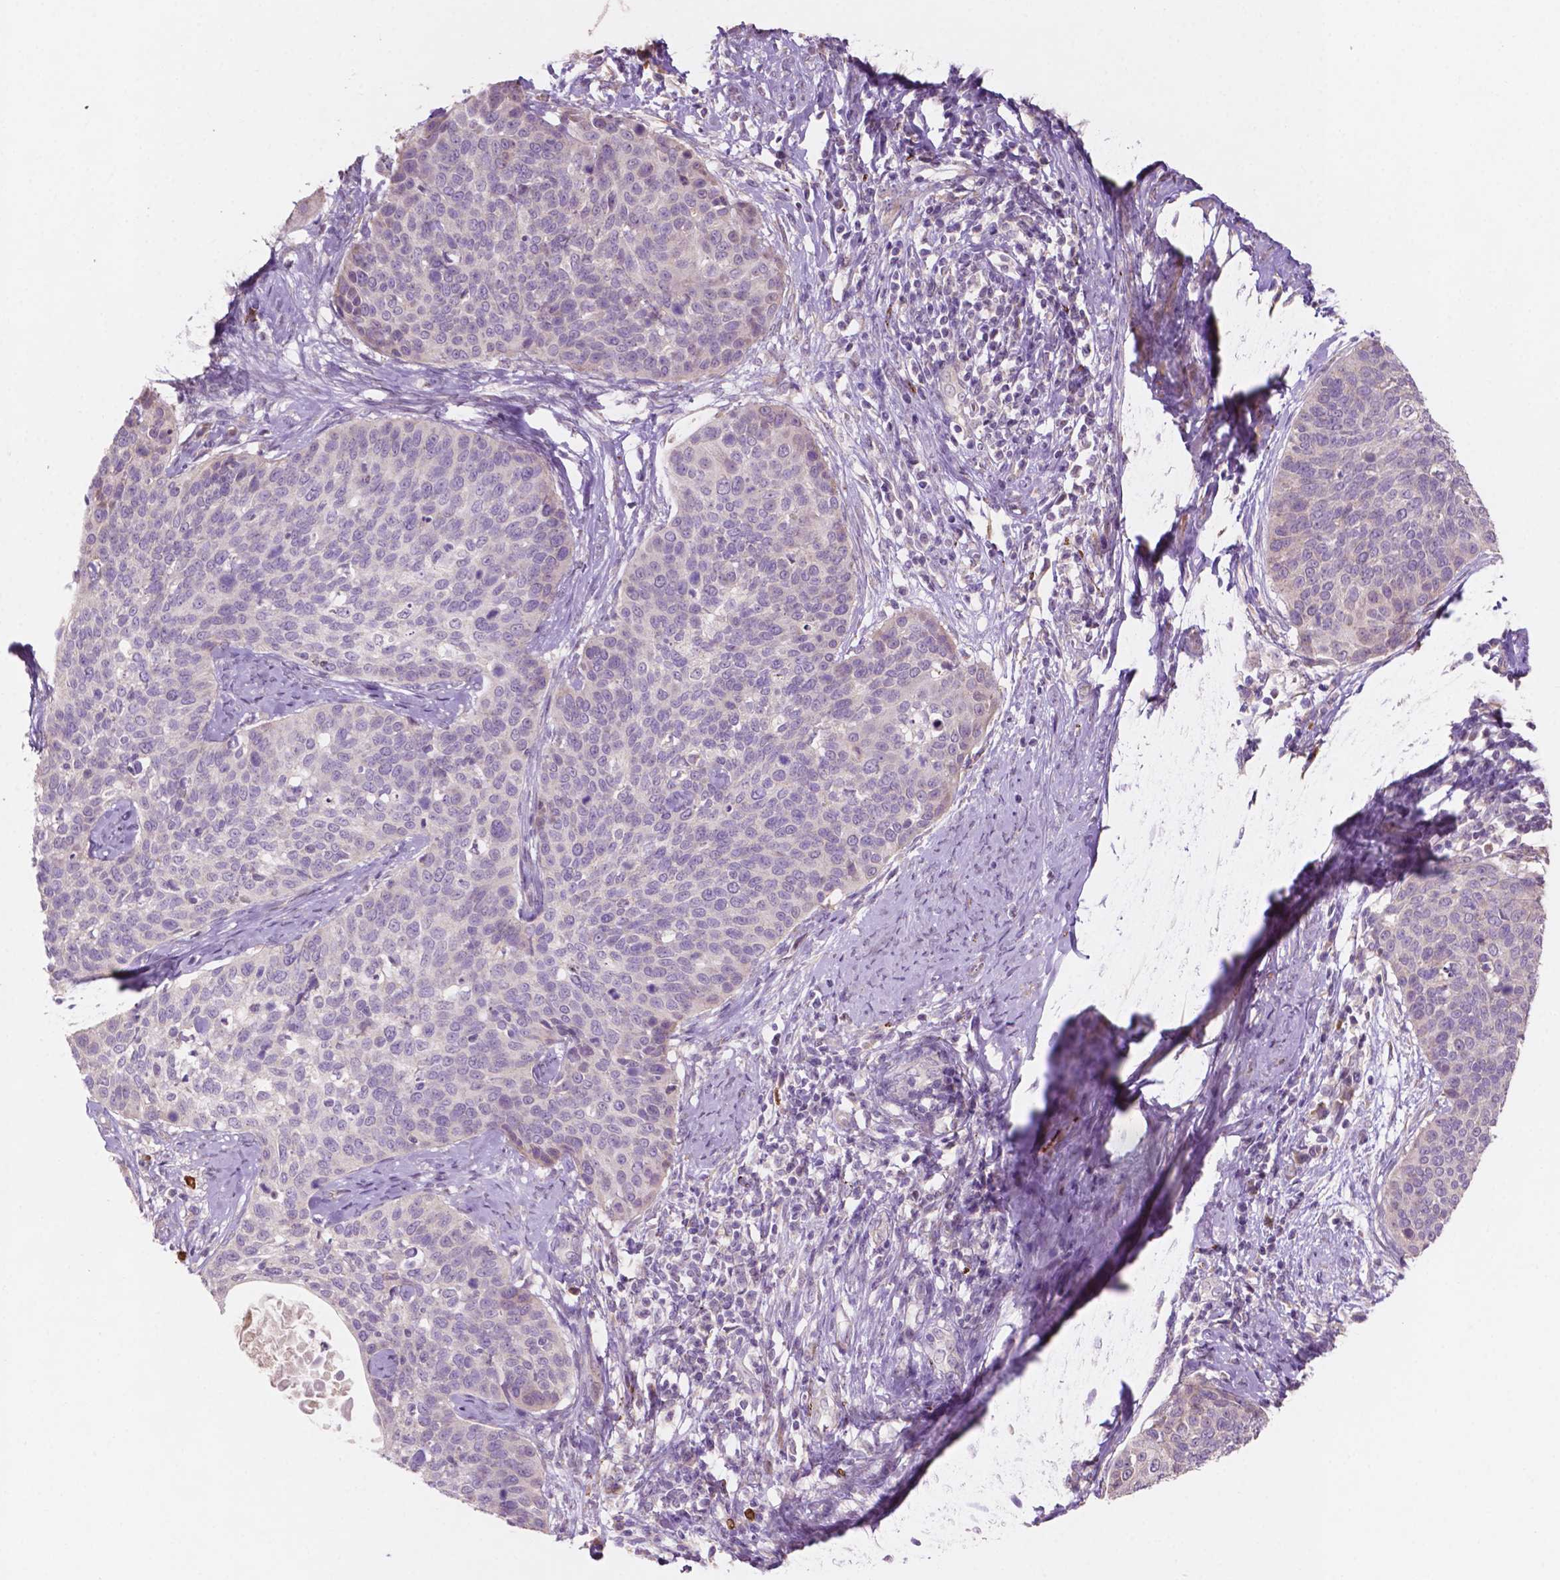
{"staining": {"intensity": "negative", "quantity": "none", "location": "none"}, "tissue": "cervical cancer", "cell_type": "Tumor cells", "image_type": "cancer", "snomed": [{"axis": "morphology", "description": "Squamous cell carcinoma, NOS"}, {"axis": "topography", "description": "Cervix"}], "caption": "High power microscopy image of an IHC photomicrograph of cervical cancer (squamous cell carcinoma), revealing no significant positivity in tumor cells.", "gene": "LRP1B", "patient": {"sex": "female", "age": 69}}